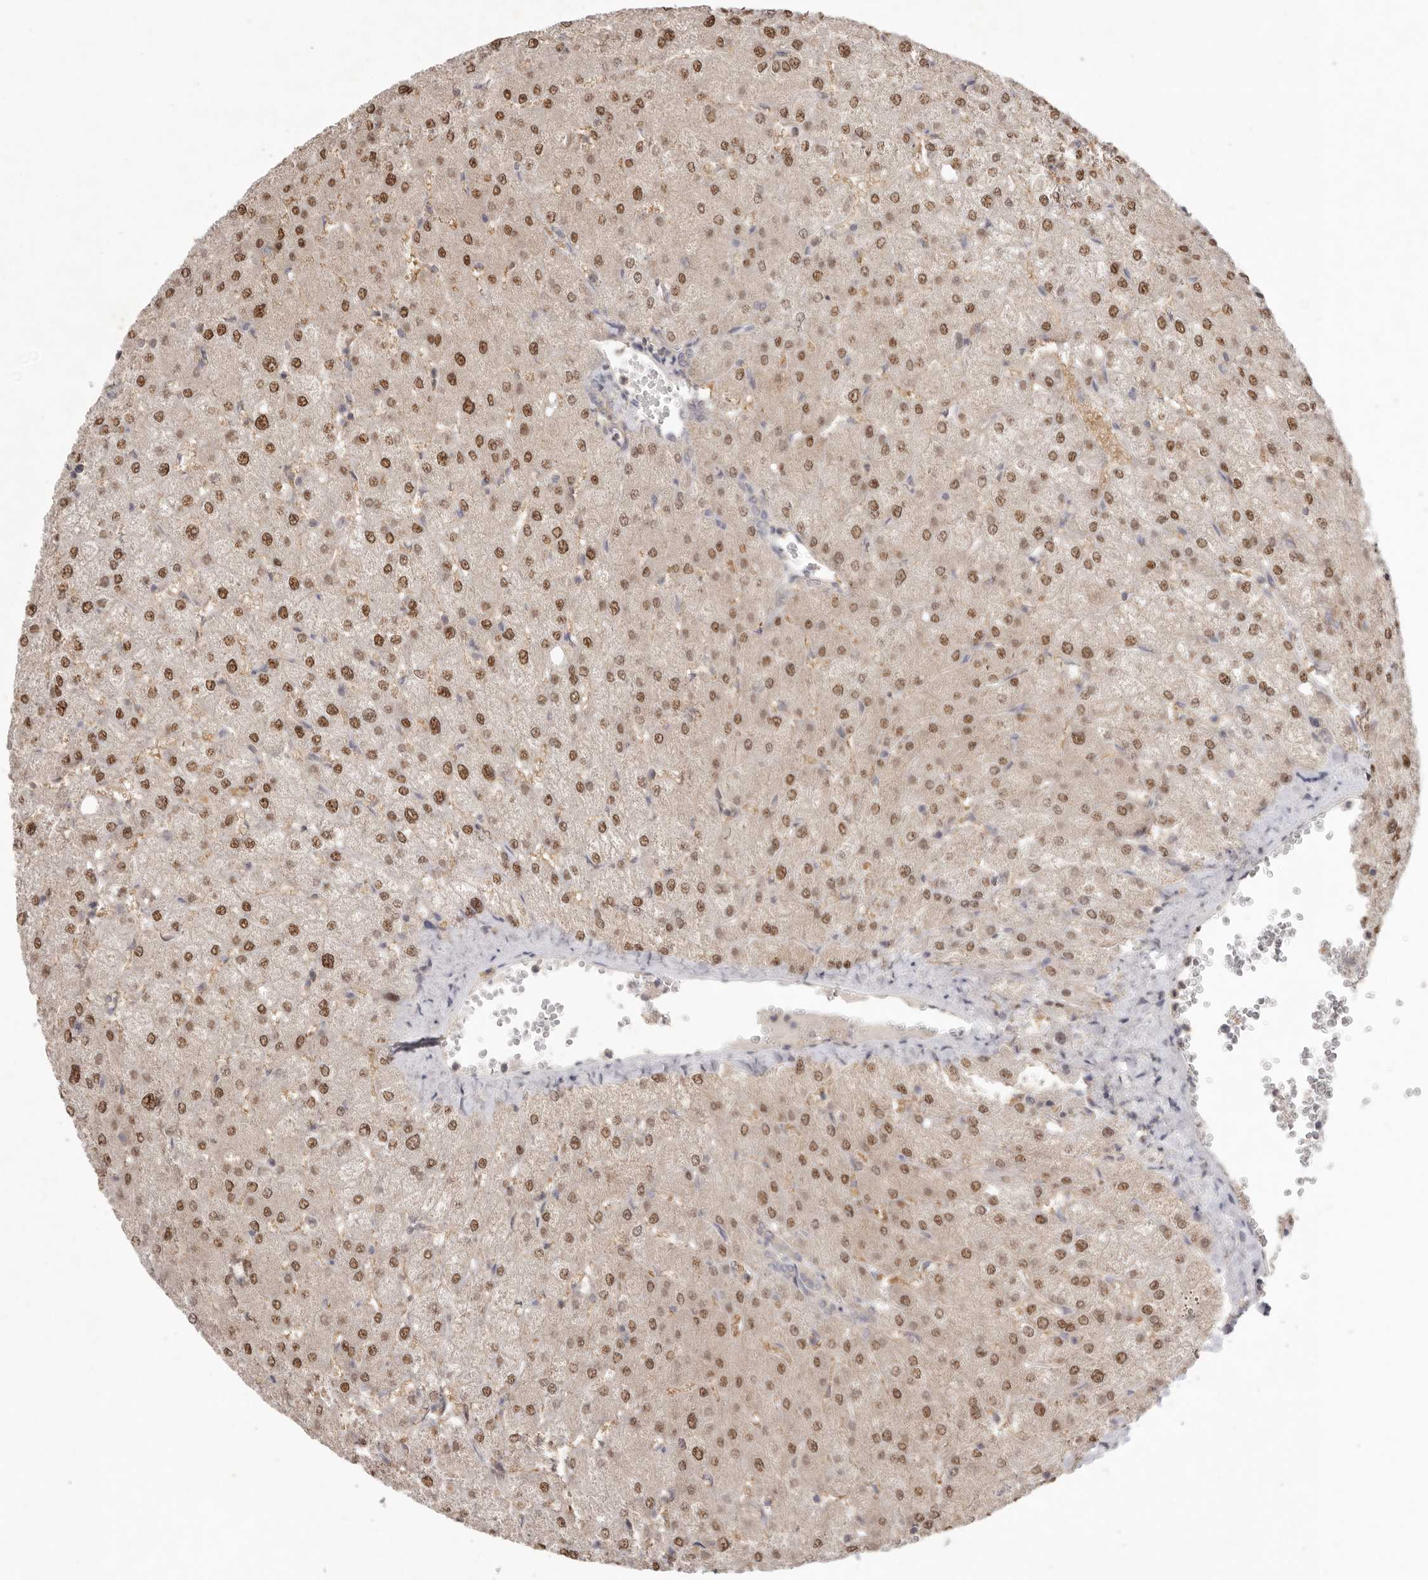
{"staining": {"intensity": "negative", "quantity": "none", "location": "none"}, "tissue": "liver", "cell_type": "Cholangiocytes", "image_type": "normal", "snomed": [{"axis": "morphology", "description": "Normal tissue, NOS"}, {"axis": "topography", "description": "Liver"}], "caption": "This is an immunohistochemistry photomicrograph of unremarkable human liver. There is no positivity in cholangiocytes.", "gene": "TADA1", "patient": {"sex": "female", "age": 54}}